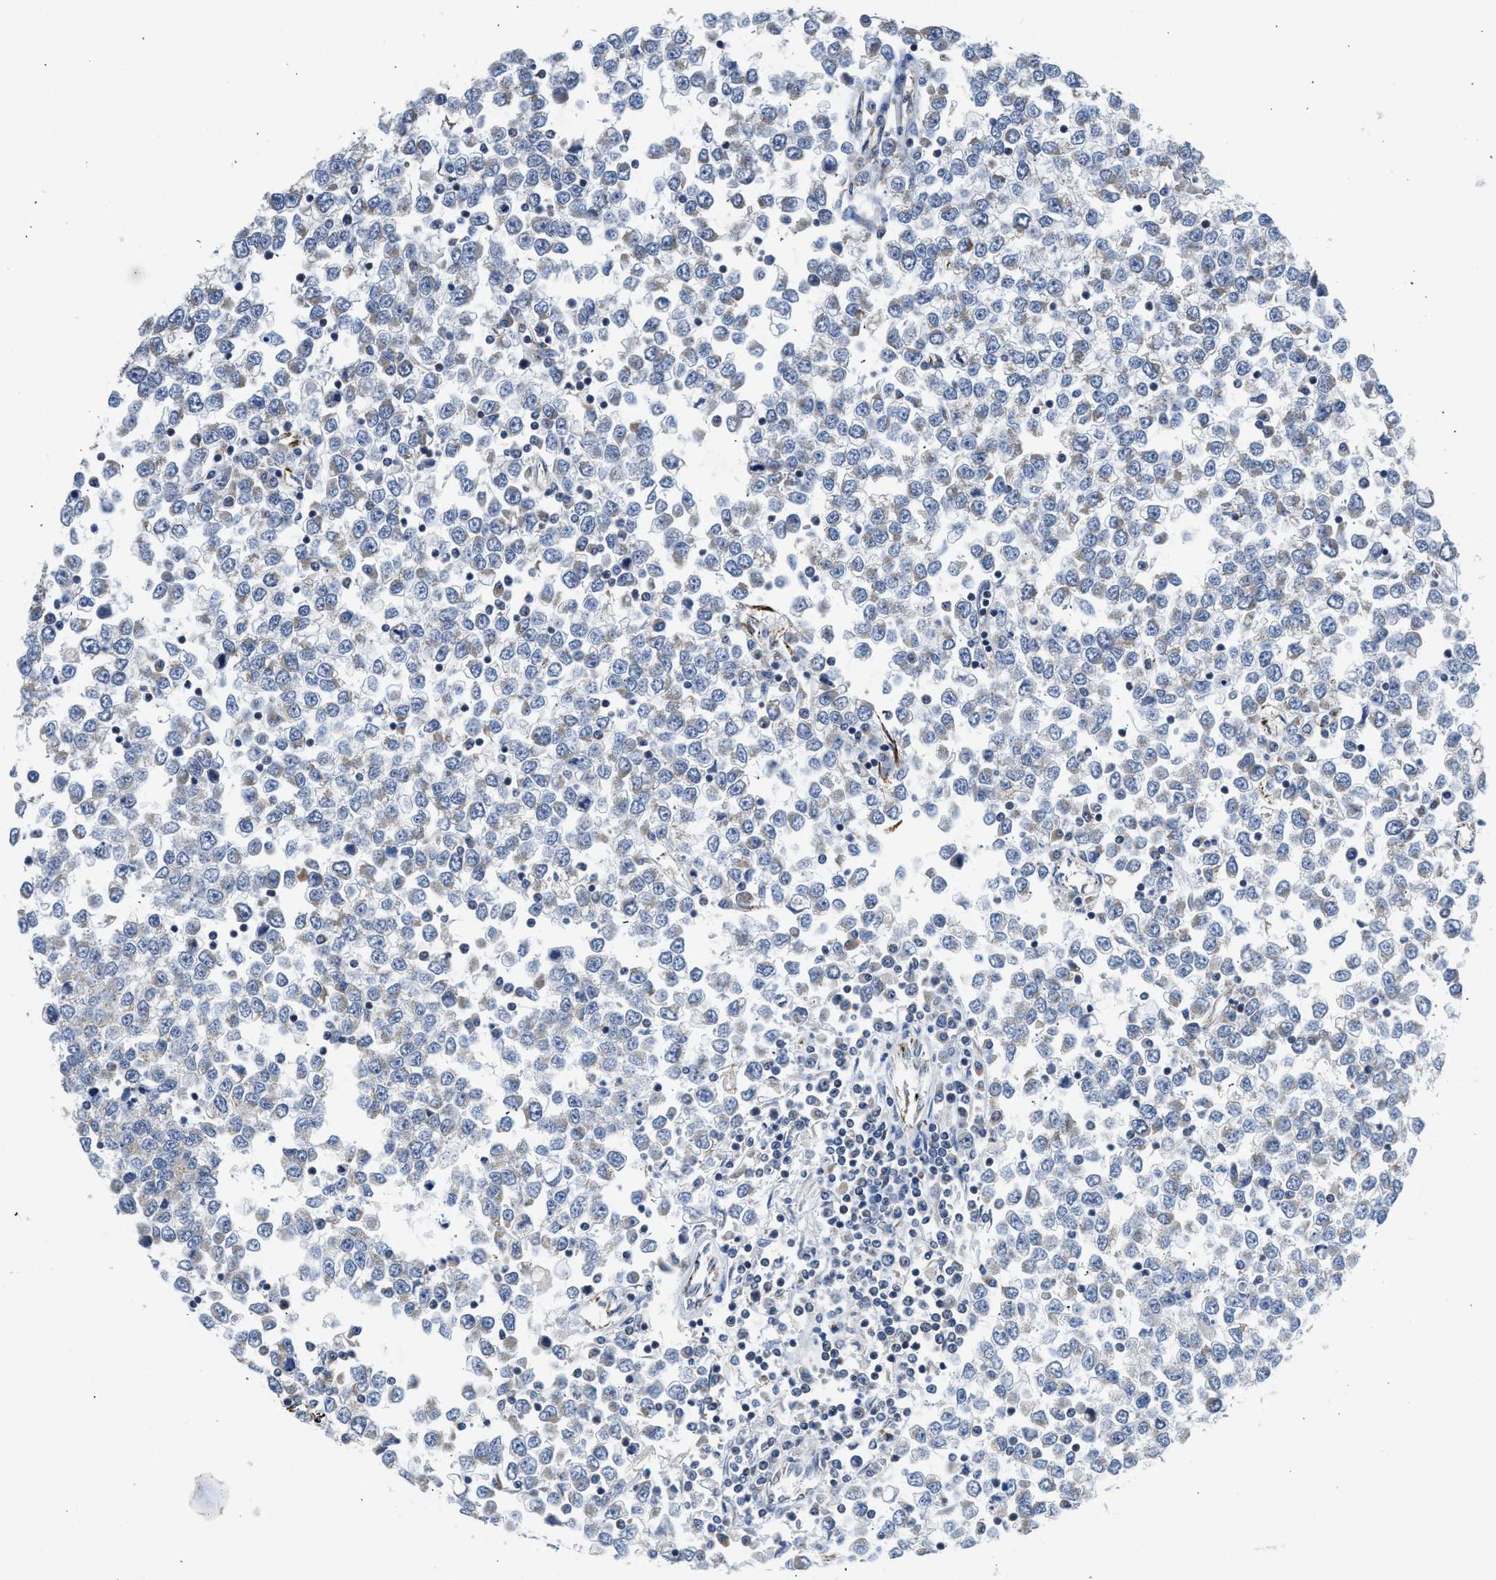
{"staining": {"intensity": "weak", "quantity": "<25%", "location": "cytoplasmic/membranous"}, "tissue": "testis cancer", "cell_type": "Tumor cells", "image_type": "cancer", "snomed": [{"axis": "morphology", "description": "Seminoma, NOS"}, {"axis": "topography", "description": "Testis"}], "caption": "Tumor cells show no significant protein staining in testis cancer. (Immunohistochemistry (ihc), brightfield microscopy, high magnification).", "gene": "PIM1", "patient": {"sex": "male", "age": 65}}